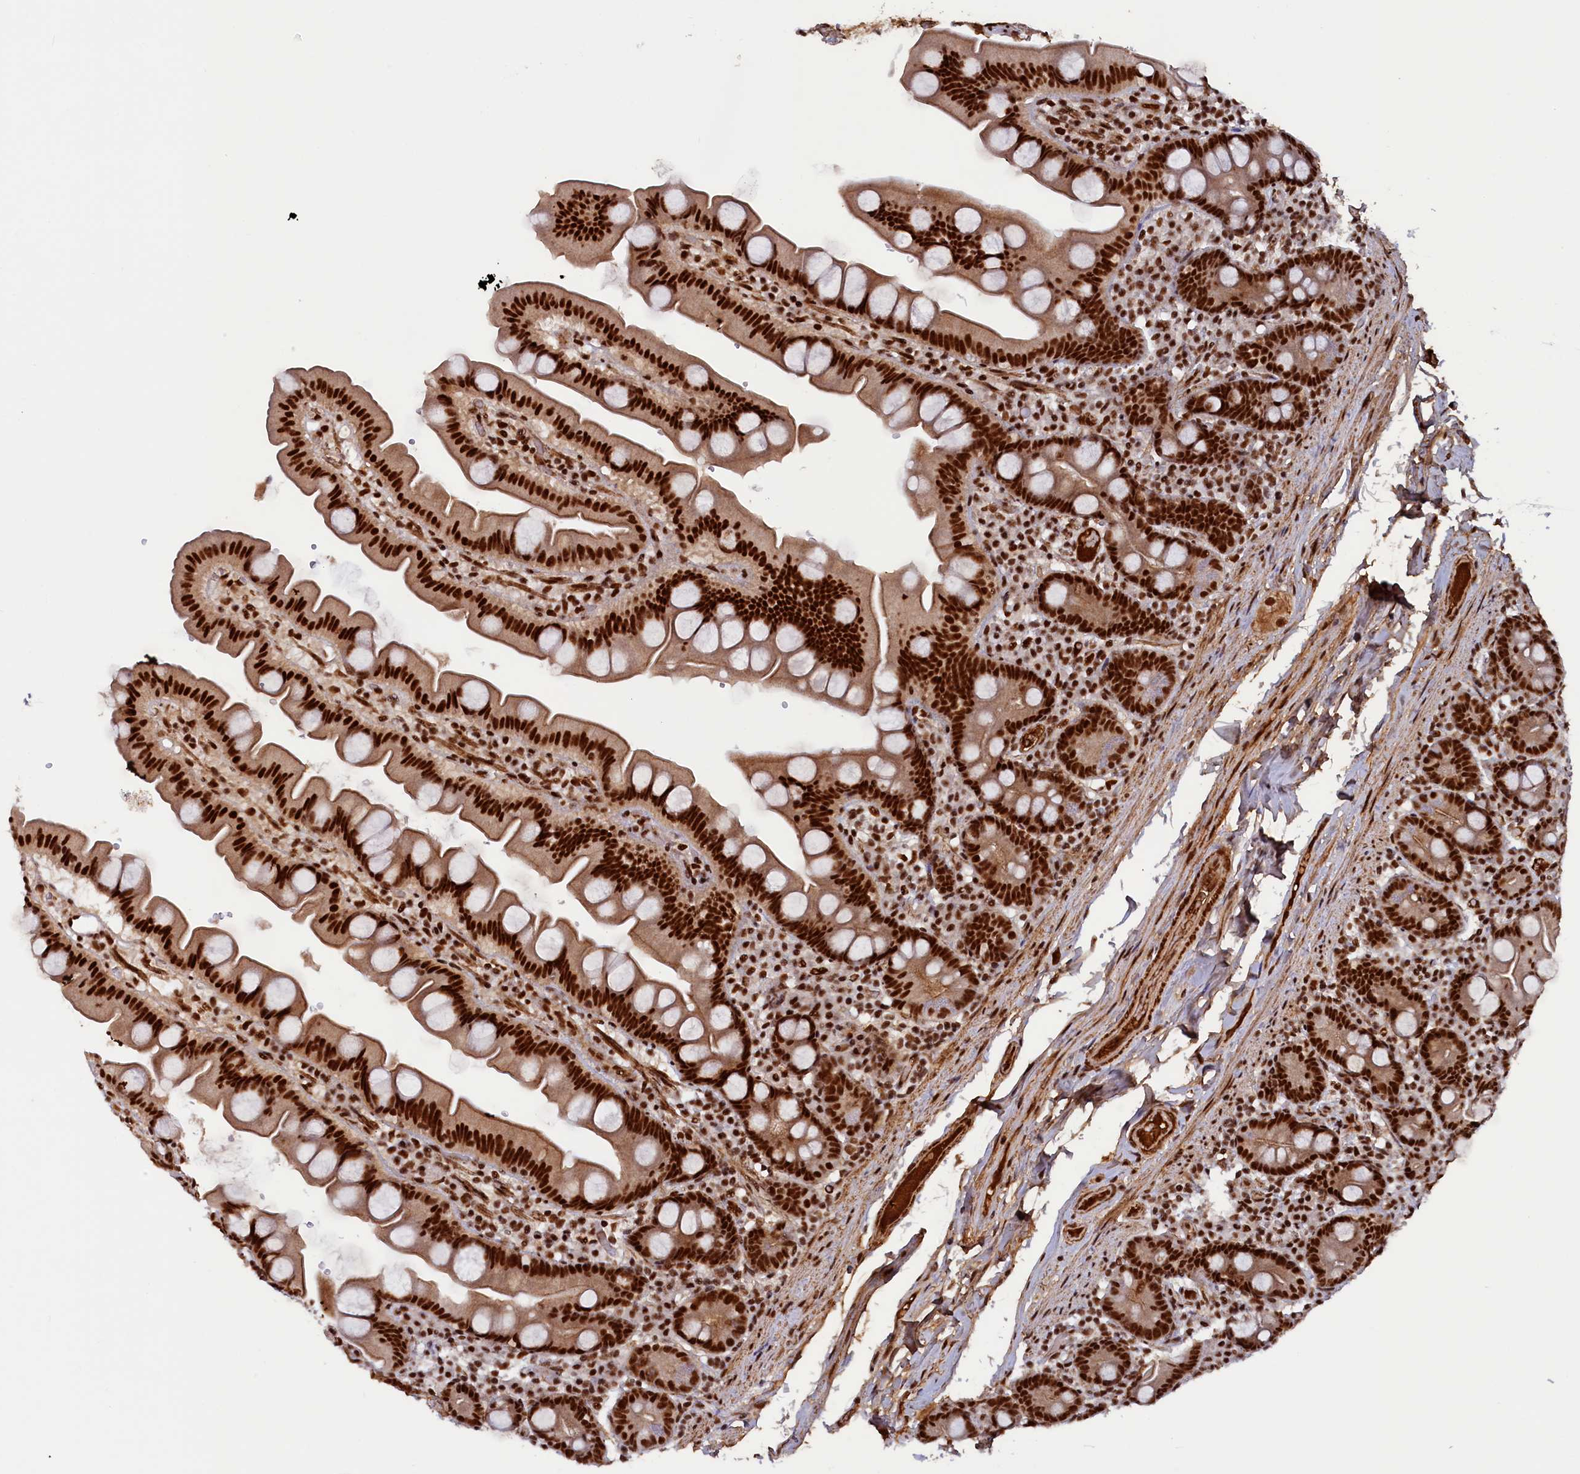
{"staining": {"intensity": "strong", "quantity": ">75%", "location": "nuclear"}, "tissue": "small intestine", "cell_type": "Glandular cells", "image_type": "normal", "snomed": [{"axis": "morphology", "description": "Normal tissue, NOS"}, {"axis": "topography", "description": "Small intestine"}], "caption": "IHC micrograph of normal small intestine: small intestine stained using immunohistochemistry shows high levels of strong protein expression localized specifically in the nuclear of glandular cells, appearing as a nuclear brown color.", "gene": "ZC3H18", "patient": {"sex": "female", "age": 68}}